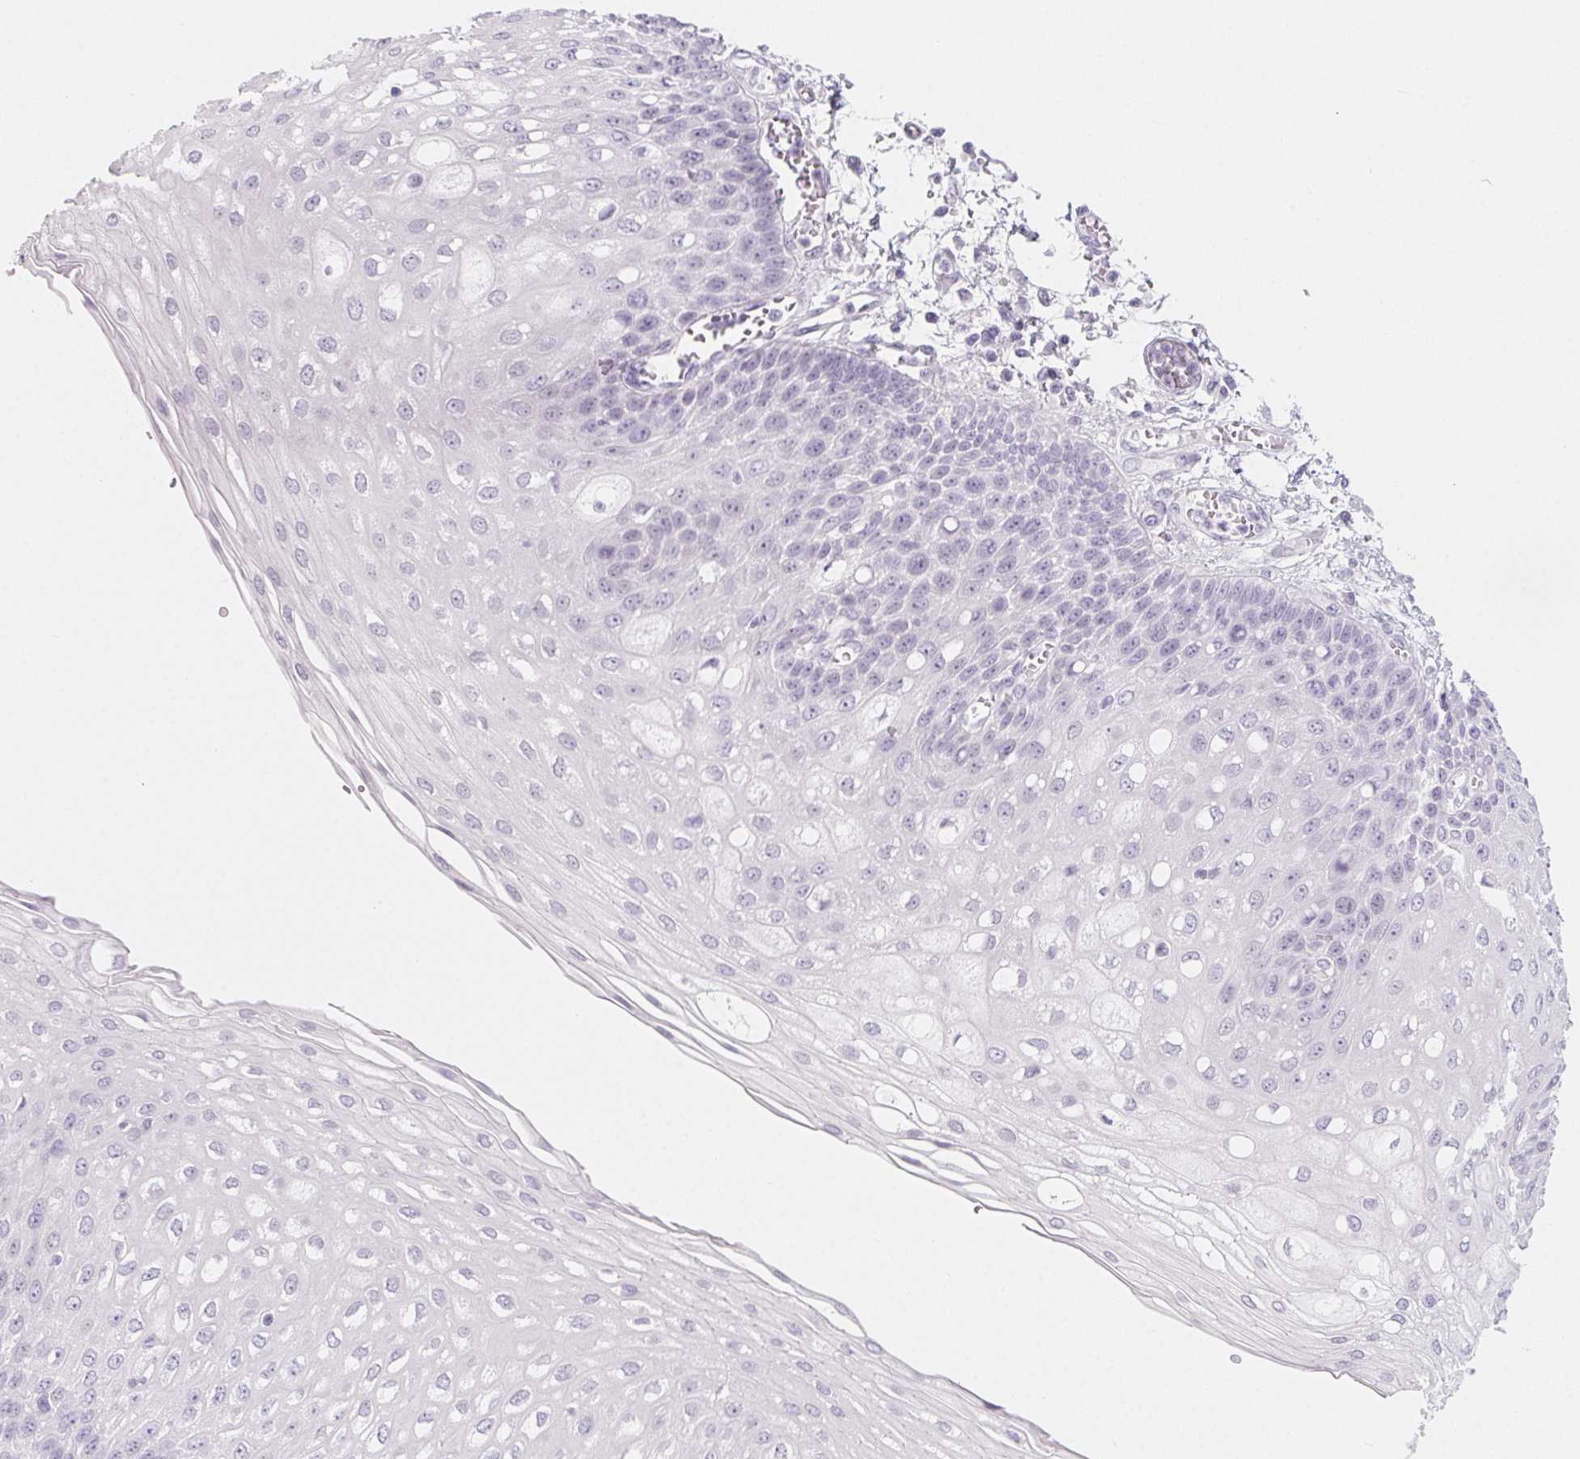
{"staining": {"intensity": "negative", "quantity": "none", "location": "none"}, "tissue": "esophagus", "cell_type": "Squamous epithelial cells", "image_type": "normal", "snomed": [{"axis": "morphology", "description": "Normal tissue, NOS"}, {"axis": "morphology", "description": "Adenocarcinoma, NOS"}, {"axis": "topography", "description": "Esophagus"}], "caption": "IHC histopathology image of benign esophagus: esophagus stained with DAB (3,3'-diaminobenzidine) displays no significant protein positivity in squamous epithelial cells.", "gene": "SH3GL2", "patient": {"sex": "male", "age": 81}}